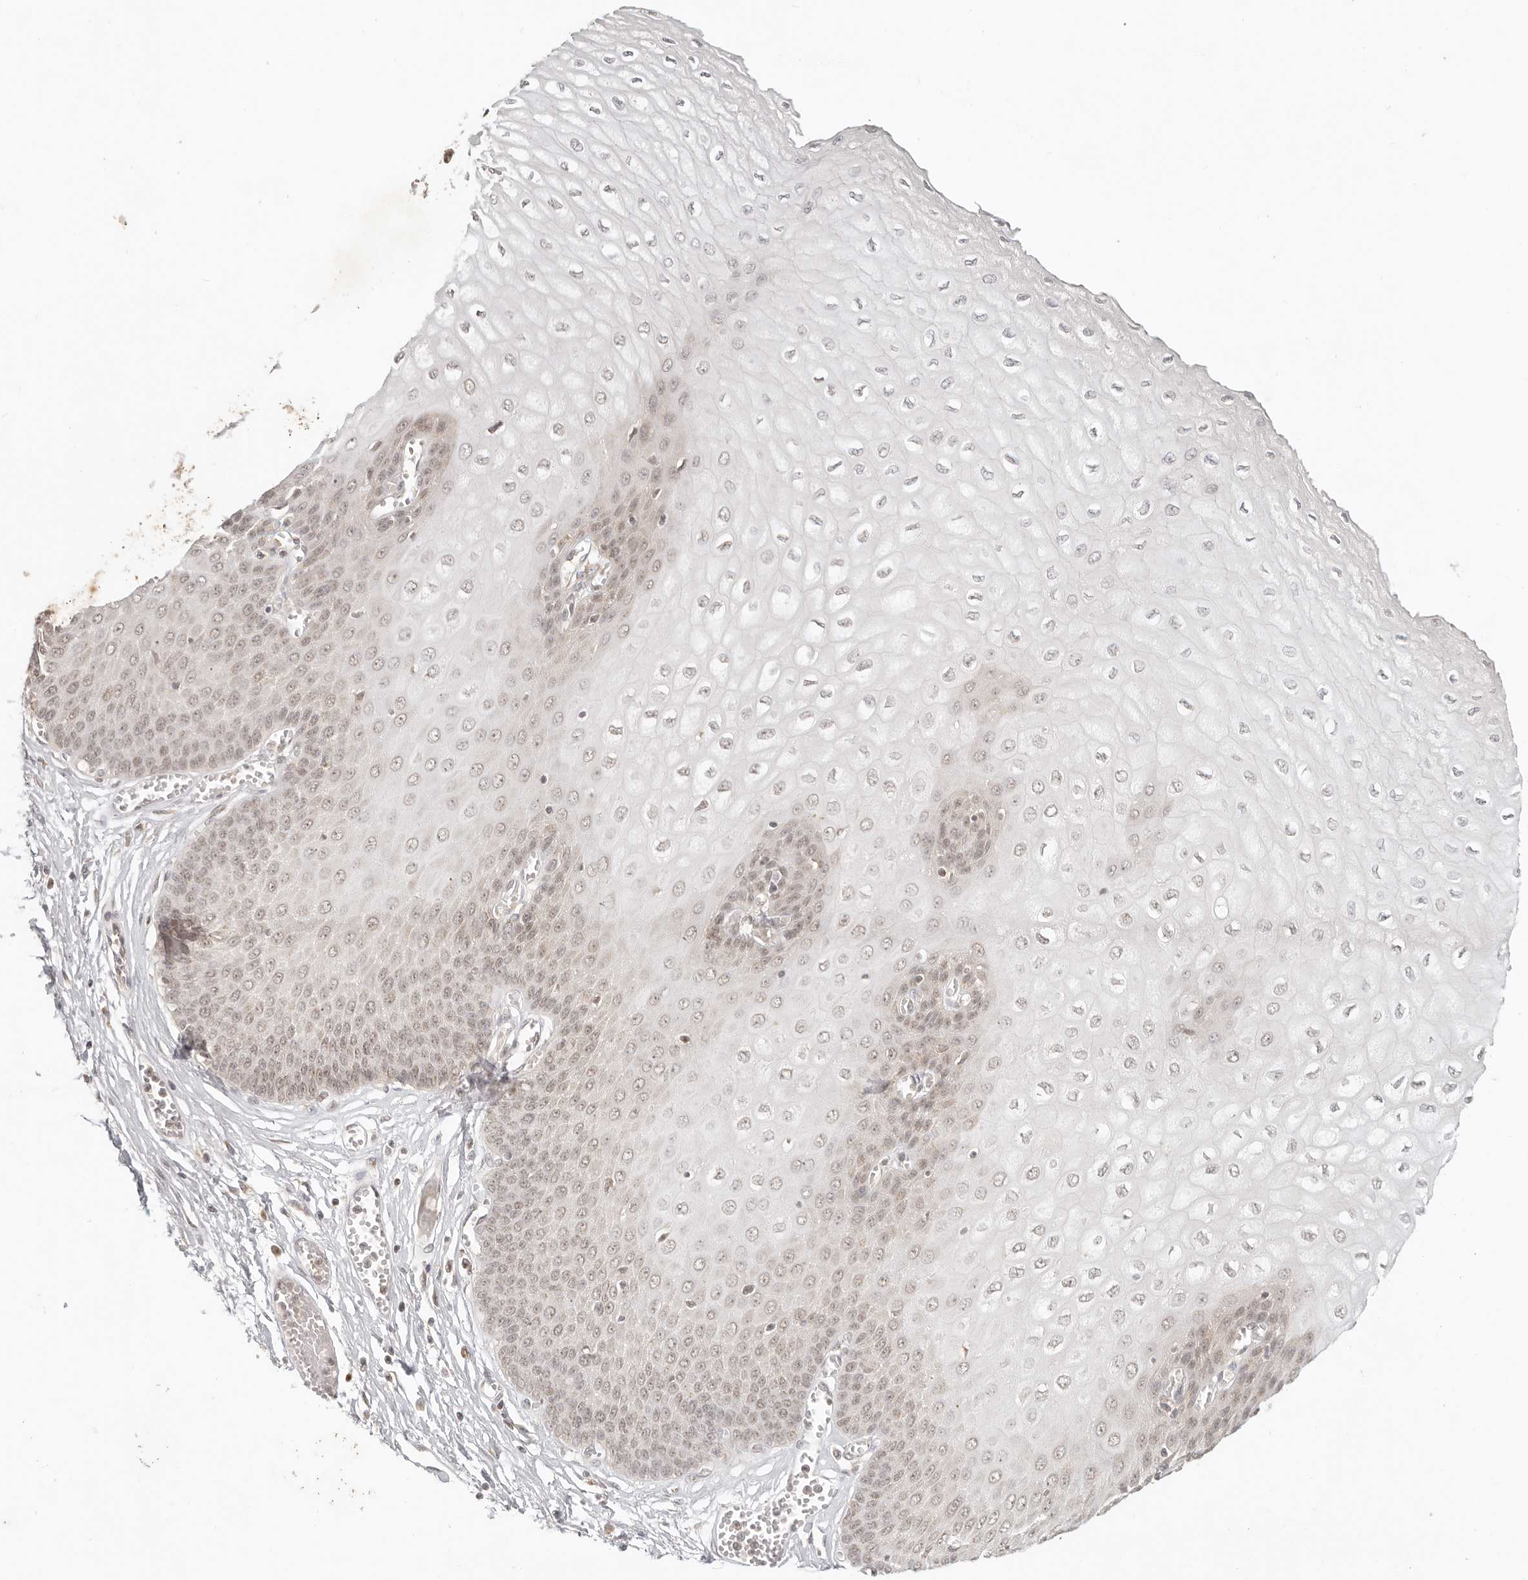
{"staining": {"intensity": "moderate", "quantity": ">75%", "location": "cytoplasmic/membranous,nuclear"}, "tissue": "esophagus", "cell_type": "Squamous epithelial cells", "image_type": "normal", "snomed": [{"axis": "morphology", "description": "Normal tissue, NOS"}, {"axis": "topography", "description": "Esophagus"}], "caption": "Esophagus stained with a brown dye displays moderate cytoplasmic/membranous,nuclear positive expression in about >75% of squamous epithelial cells.", "gene": "INTS11", "patient": {"sex": "male", "age": 60}}